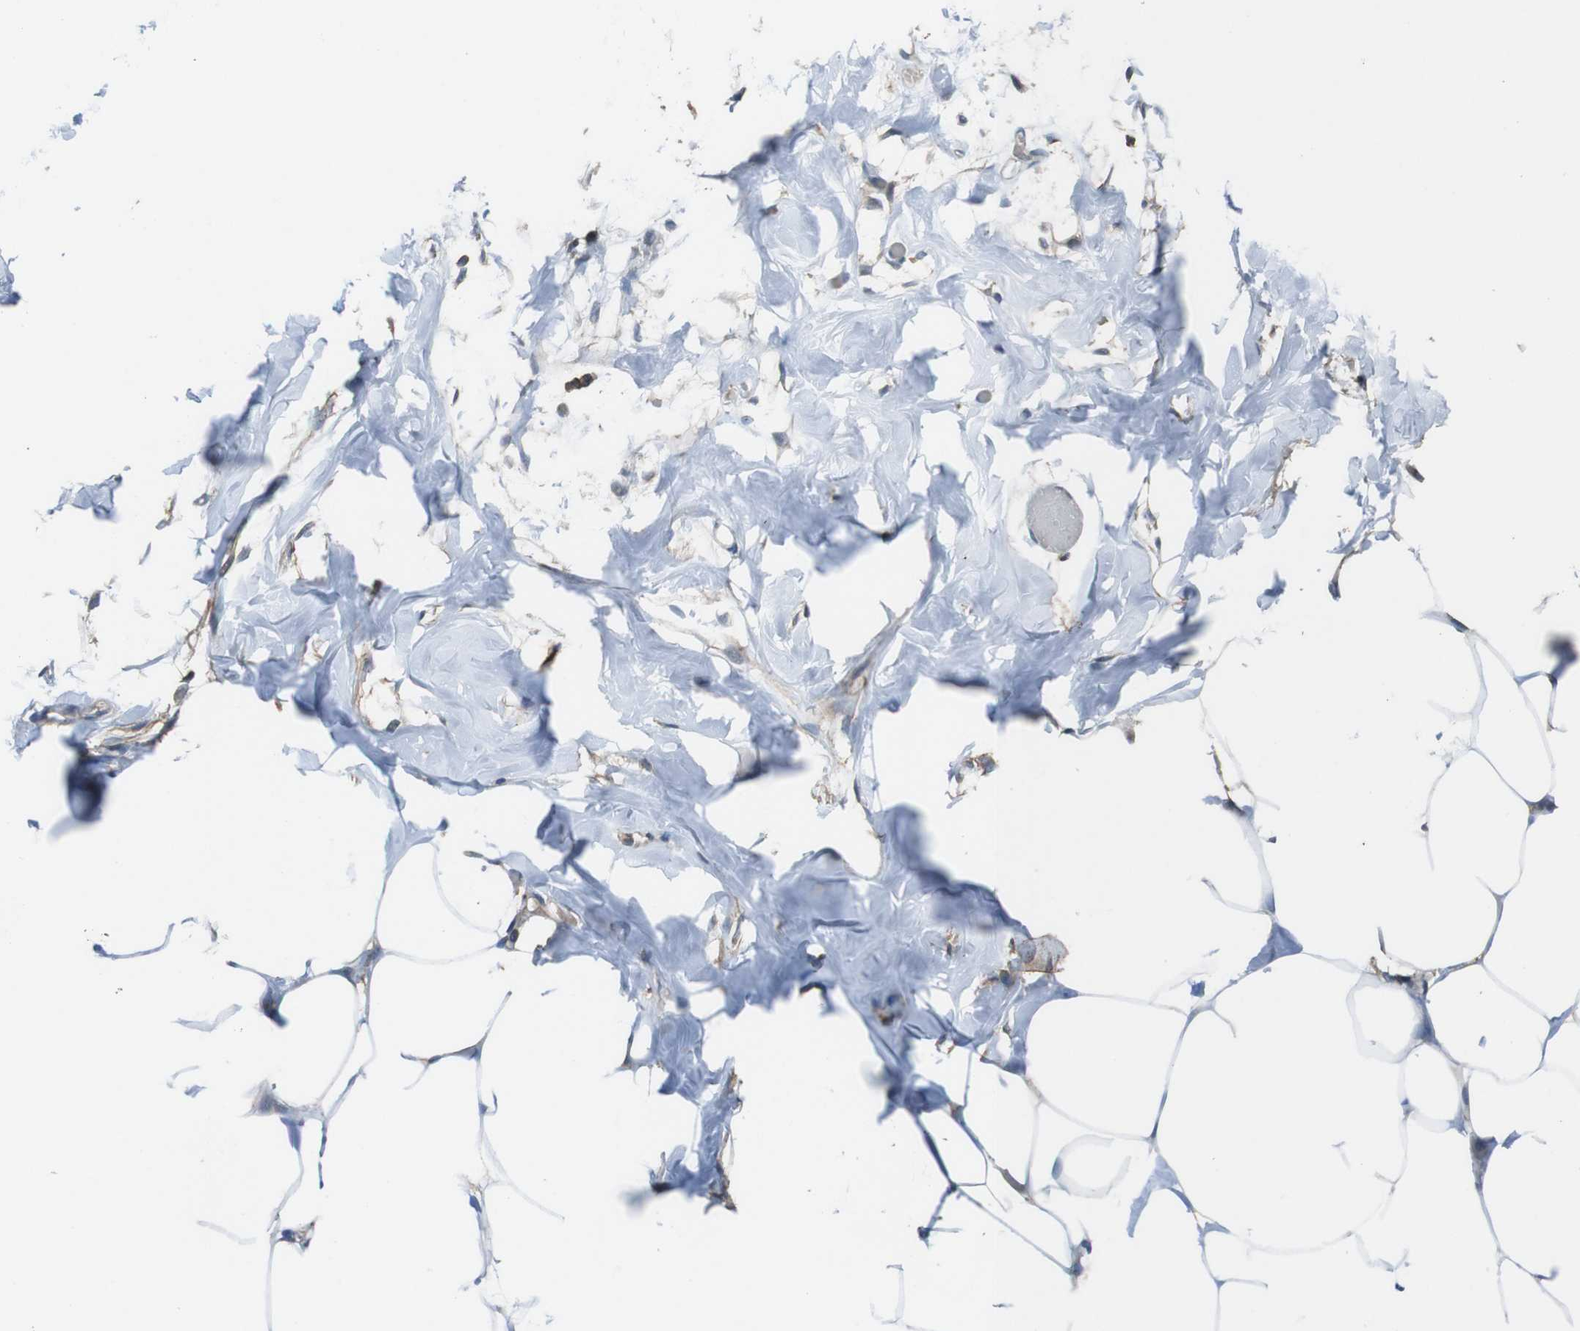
{"staining": {"intensity": "weak", "quantity": "<25%", "location": "cytoplasmic/membranous"}, "tissue": "adipose tissue", "cell_type": "Adipocytes", "image_type": "normal", "snomed": [{"axis": "morphology", "description": "Normal tissue, NOS"}, {"axis": "topography", "description": "Breast"}, {"axis": "topography", "description": "Adipose tissue"}], "caption": "Protein analysis of benign adipose tissue shows no significant staining in adipocytes. Nuclei are stained in blue.", "gene": "ATP2B1", "patient": {"sex": "female", "age": 25}}